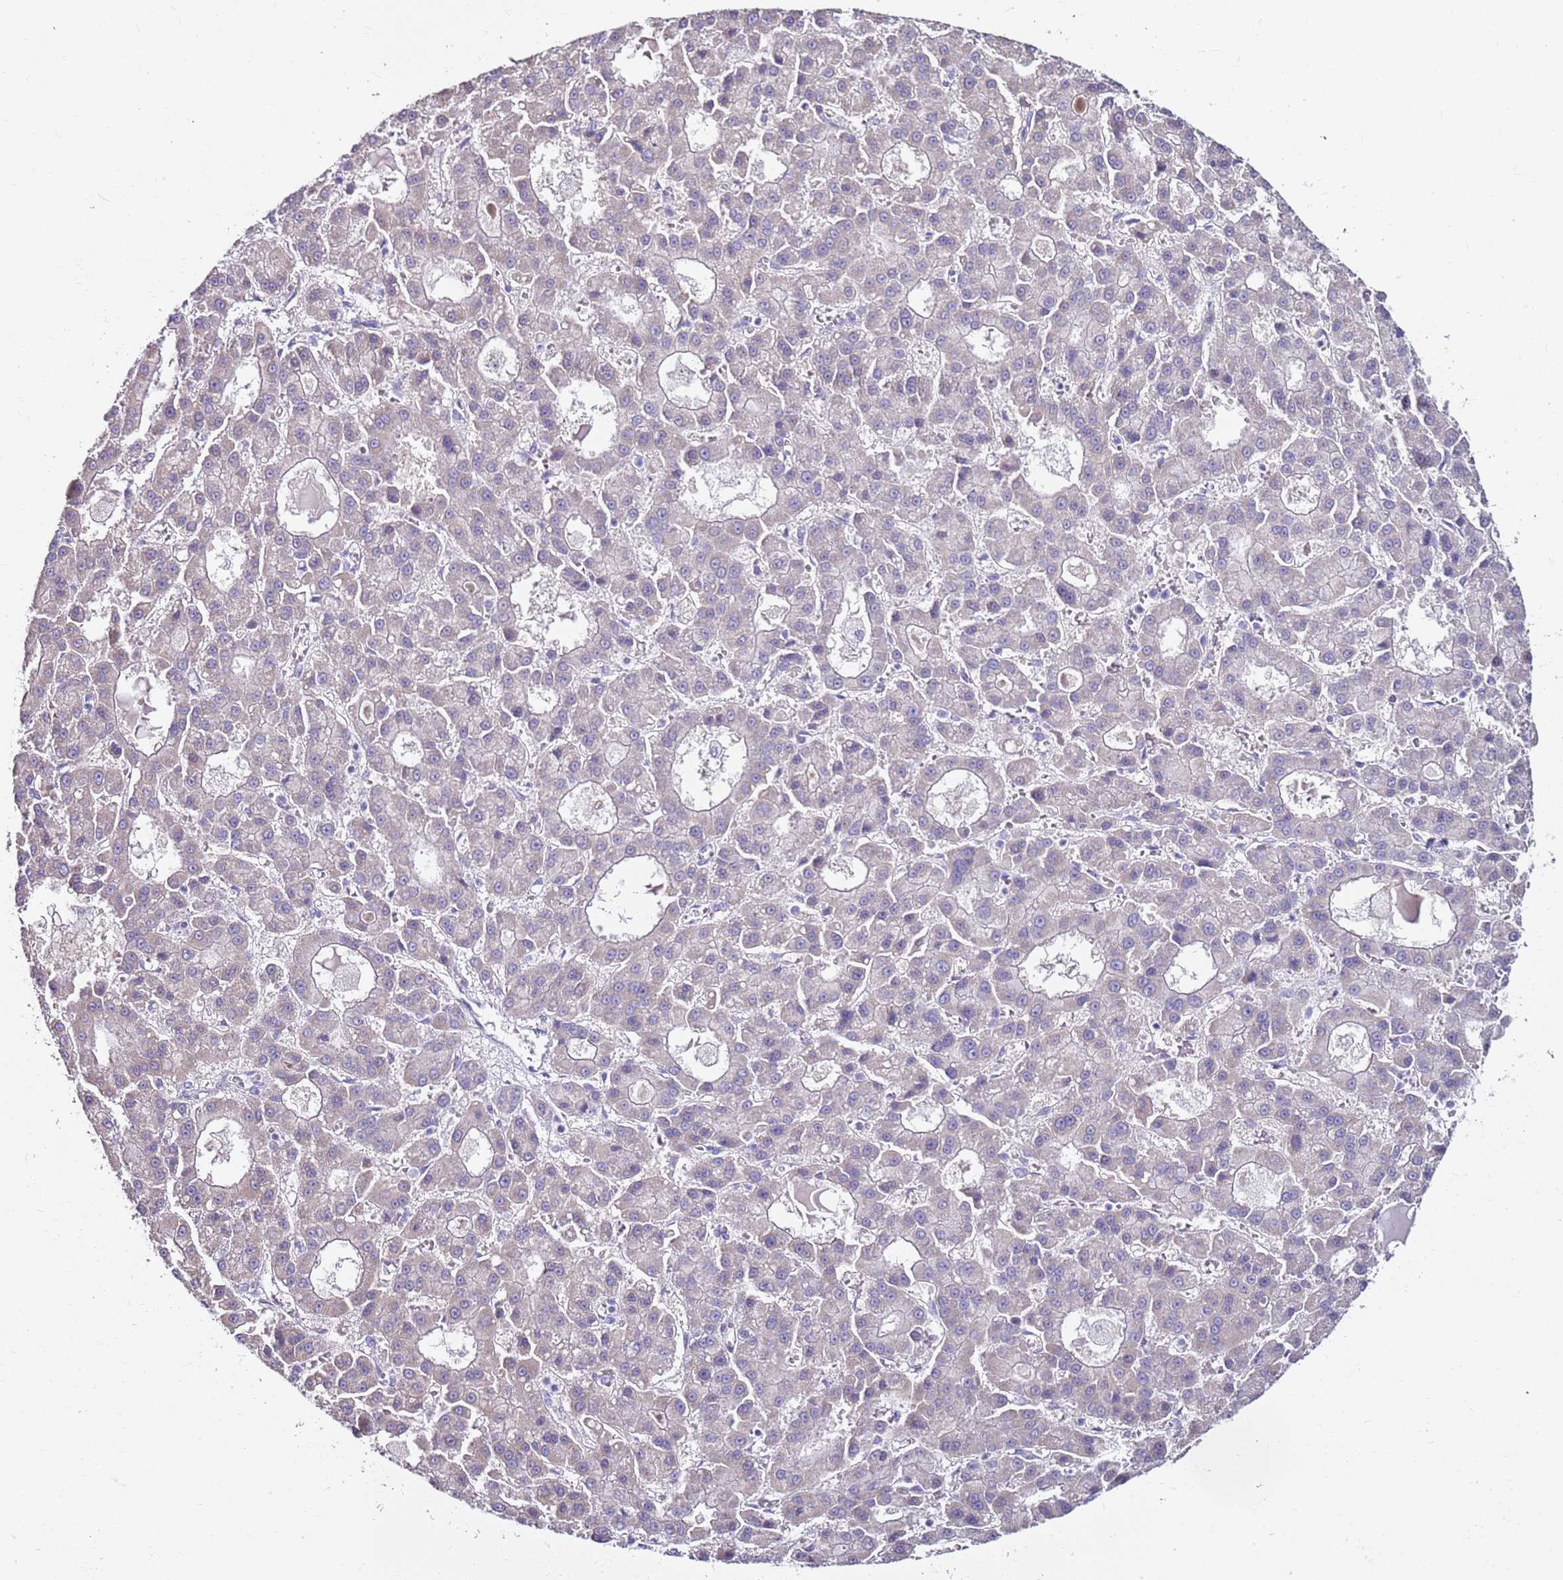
{"staining": {"intensity": "negative", "quantity": "none", "location": "none"}, "tissue": "liver cancer", "cell_type": "Tumor cells", "image_type": "cancer", "snomed": [{"axis": "morphology", "description": "Carcinoma, Hepatocellular, NOS"}, {"axis": "topography", "description": "Liver"}], "caption": "High magnification brightfield microscopy of liver cancer (hepatocellular carcinoma) stained with DAB (3,3'-diaminobenzidine) (brown) and counterstained with hematoxylin (blue): tumor cells show no significant staining. (DAB IHC with hematoxylin counter stain).", "gene": "MYBPC3", "patient": {"sex": "male", "age": 70}}